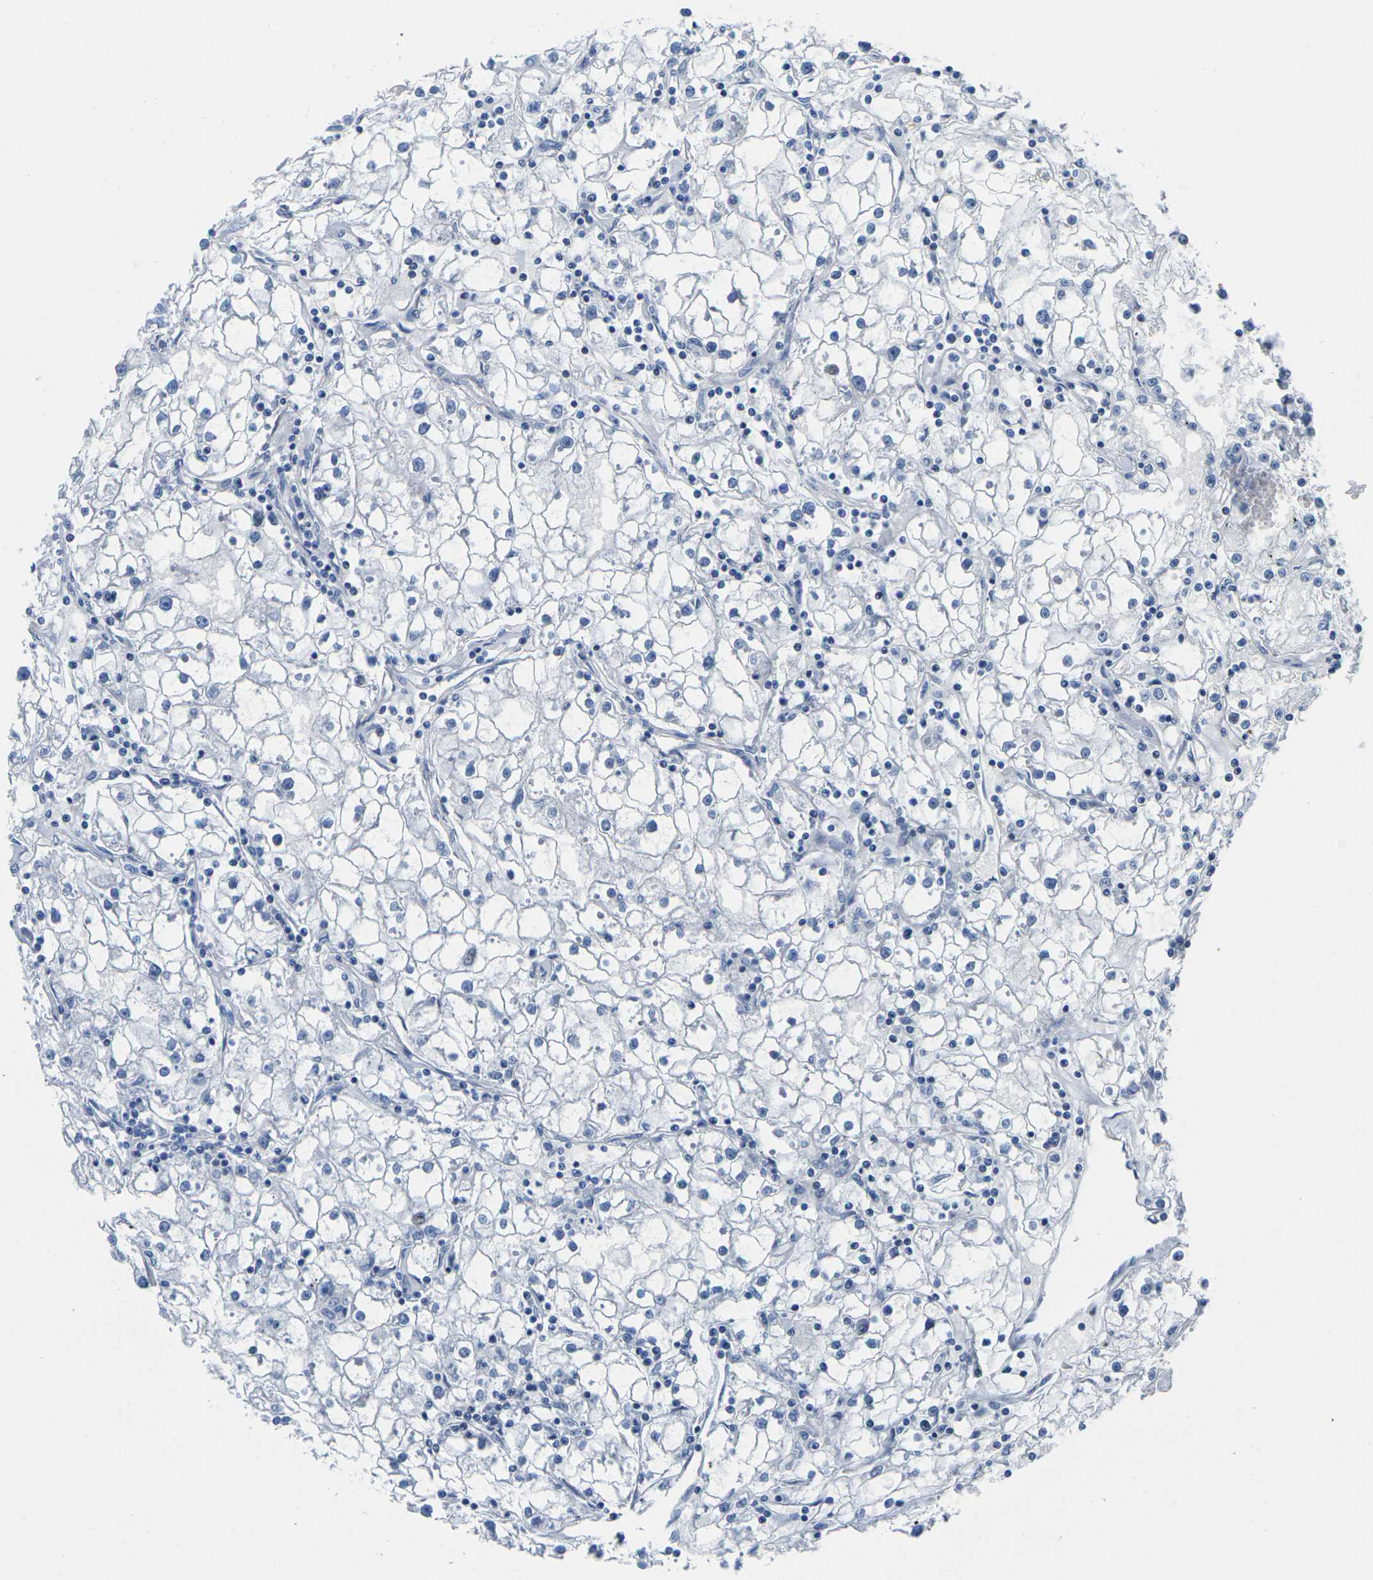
{"staining": {"intensity": "negative", "quantity": "none", "location": "none"}, "tissue": "renal cancer", "cell_type": "Tumor cells", "image_type": "cancer", "snomed": [{"axis": "morphology", "description": "Adenocarcinoma, NOS"}, {"axis": "topography", "description": "Kidney"}], "caption": "The image shows no staining of tumor cells in renal cancer (adenocarcinoma).", "gene": "CNN1", "patient": {"sex": "male", "age": 56}}